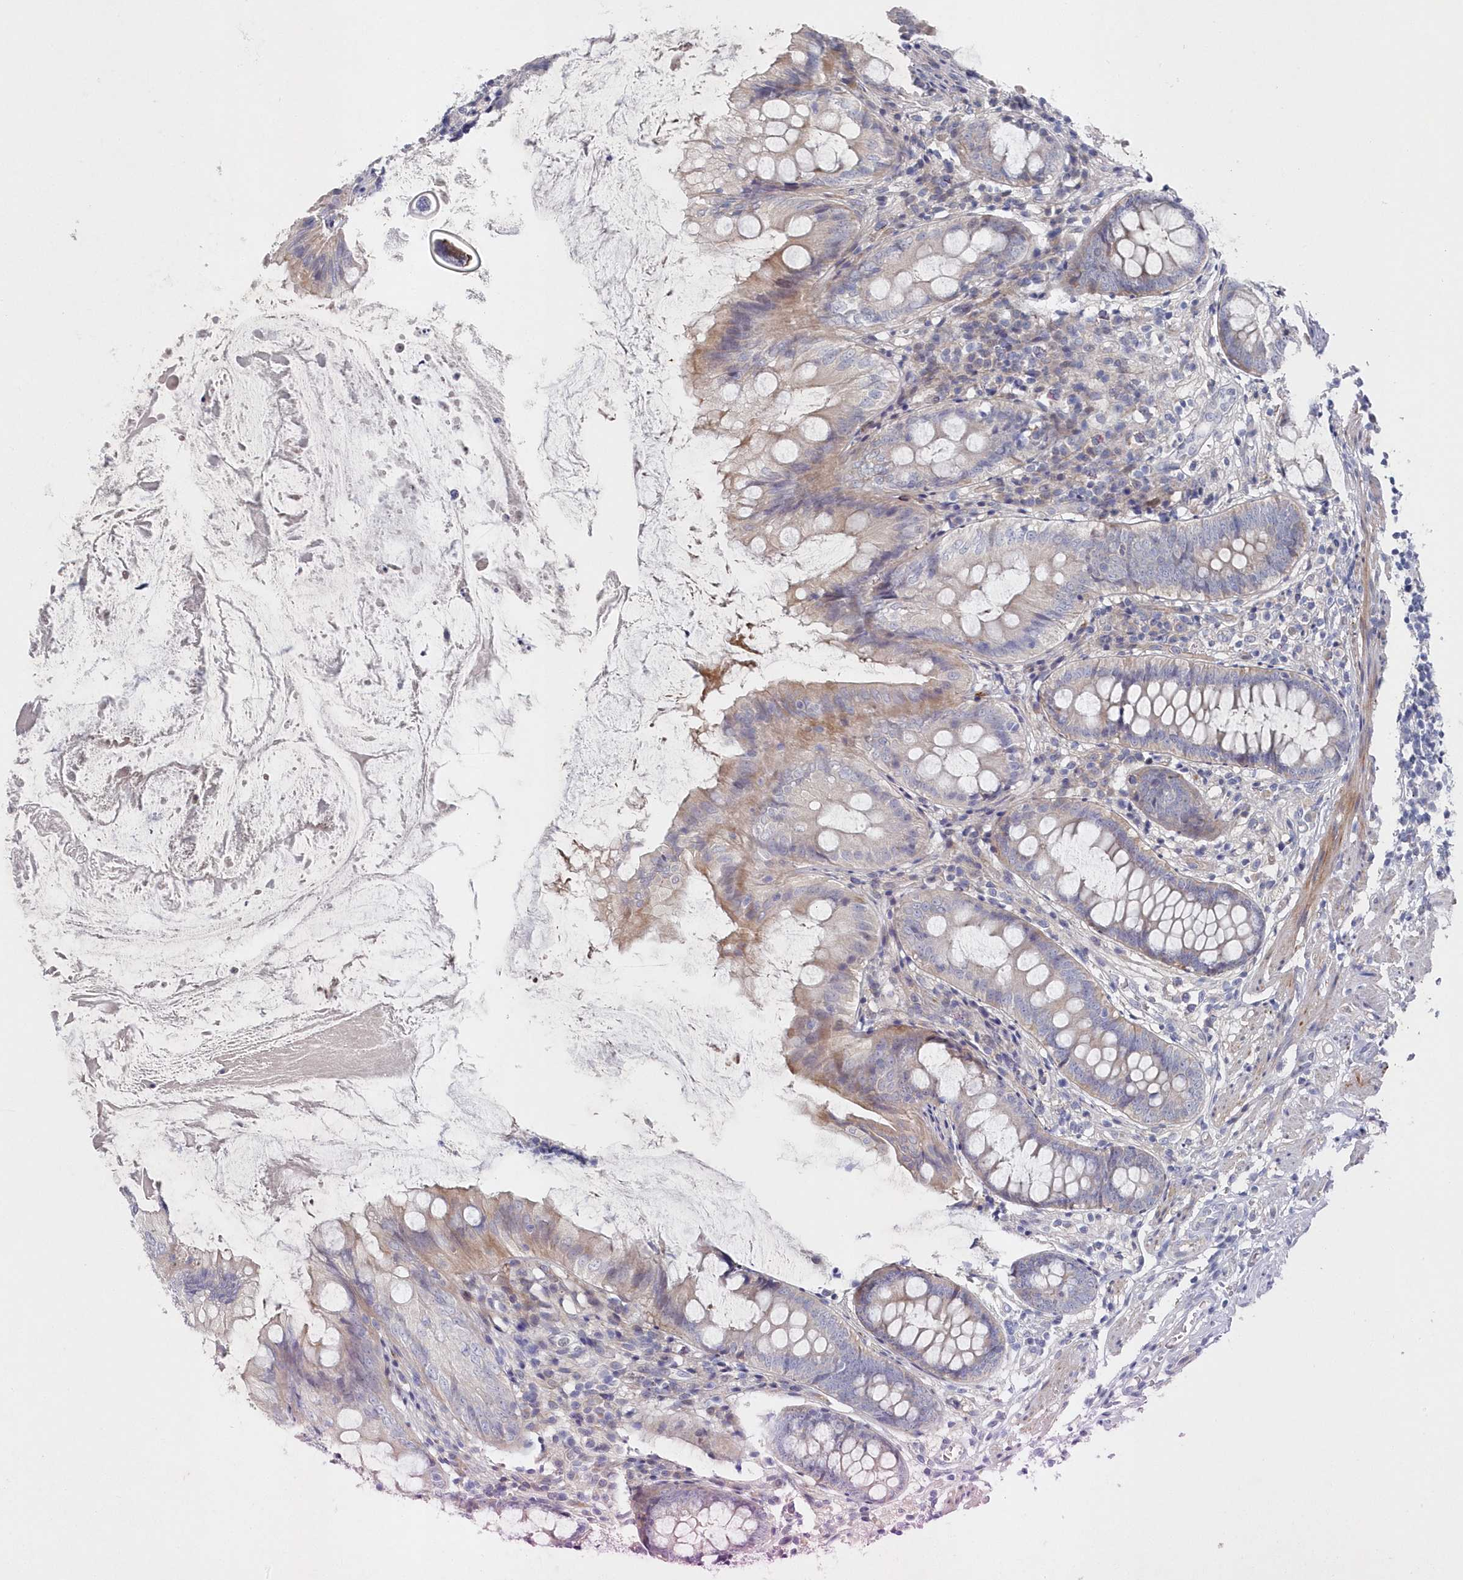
{"staining": {"intensity": "weak", "quantity": "<25%", "location": "cytoplasmic/membranous"}, "tissue": "appendix", "cell_type": "Glandular cells", "image_type": "normal", "snomed": [{"axis": "morphology", "description": "Normal tissue, NOS"}, {"axis": "topography", "description": "Appendix"}], "caption": "Photomicrograph shows no protein positivity in glandular cells of unremarkable appendix.", "gene": "KIAA1586", "patient": {"sex": "female", "age": 77}}